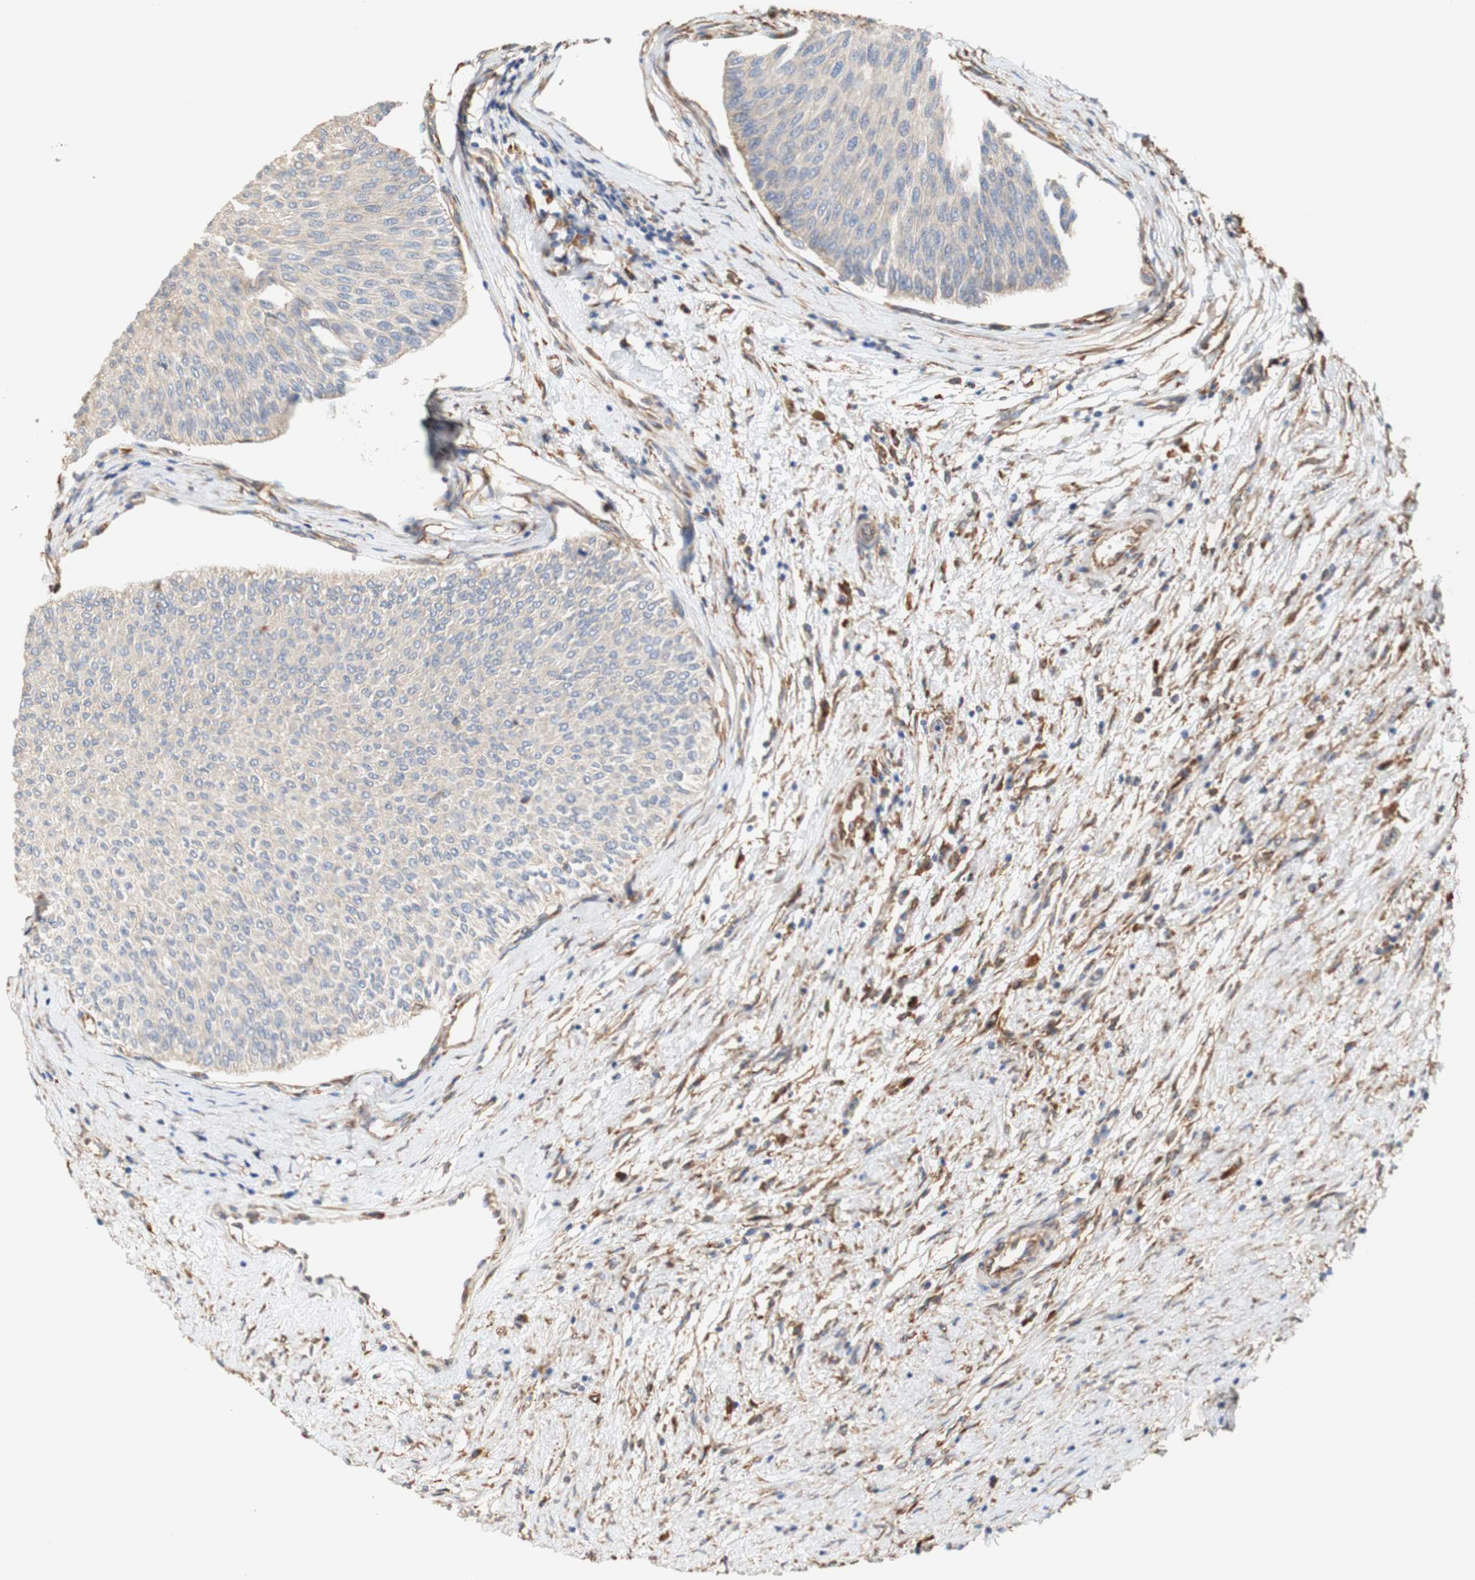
{"staining": {"intensity": "negative", "quantity": "none", "location": "none"}, "tissue": "urothelial cancer", "cell_type": "Tumor cells", "image_type": "cancer", "snomed": [{"axis": "morphology", "description": "Urothelial carcinoma, Low grade"}, {"axis": "topography", "description": "Urinary bladder"}], "caption": "Immunohistochemical staining of low-grade urothelial carcinoma exhibits no significant expression in tumor cells.", "gene": "EIF2AK4", "patient": {"sex": "male", "age": 78}}